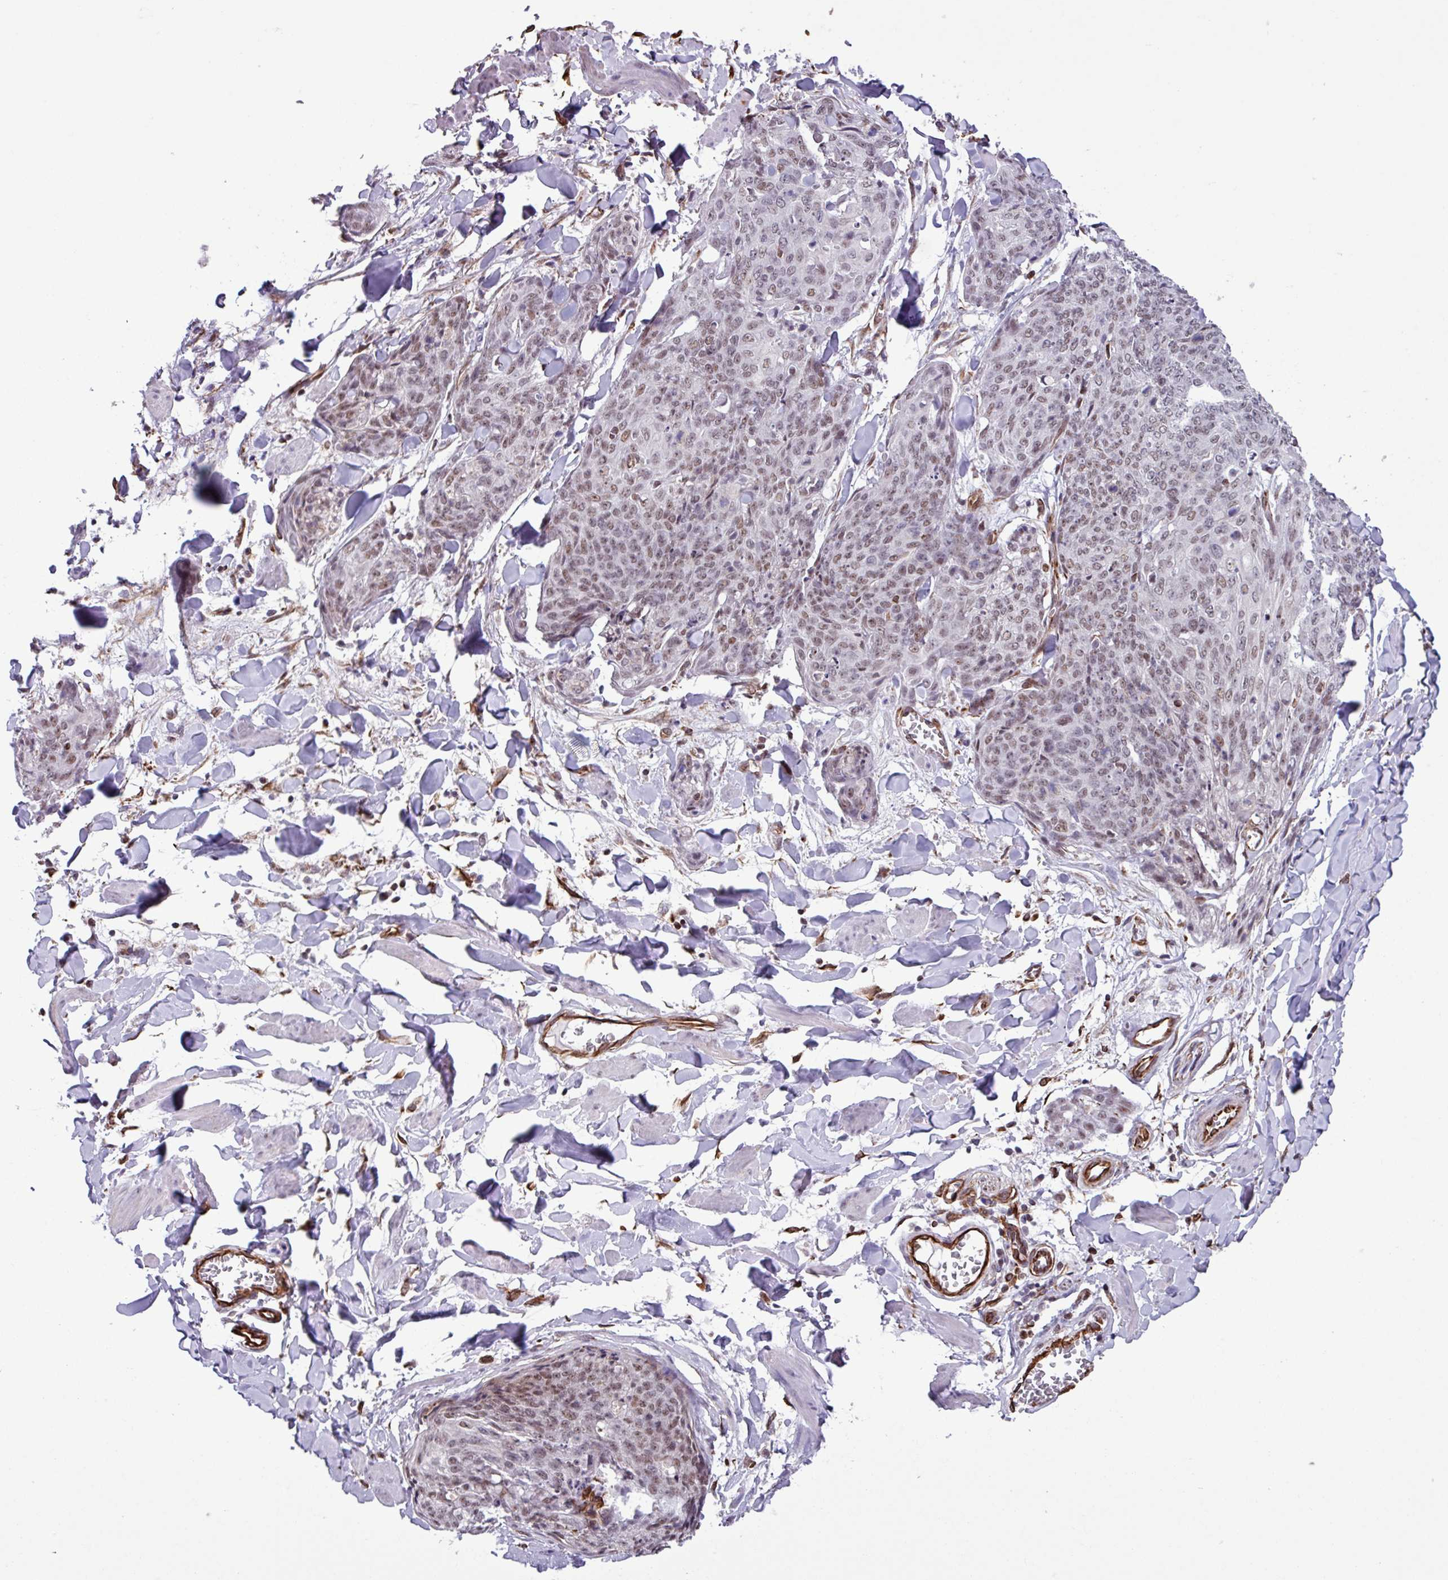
{"staining": {"intensity": "weak", "quantity": ">75%", "location": "nuclear"}, "tissue": "skin cancer", "cell_type": "Tumor cells", "image_type": "cancer", "snomed": [{"axis": "morphology", "description": "Squamous cell carcinoma, NOS"}, {"axis": "topography", "description": "Skin"}, {"axis": "topography", "description": "Vulva"}], "caption": "Immunohistochemical staining of human skin cancer shows weak nuclear protein positivity in approximately >75% of tumor cells.", "gene": "CHD3", "patient": {"sex": "female", "age": 85}}